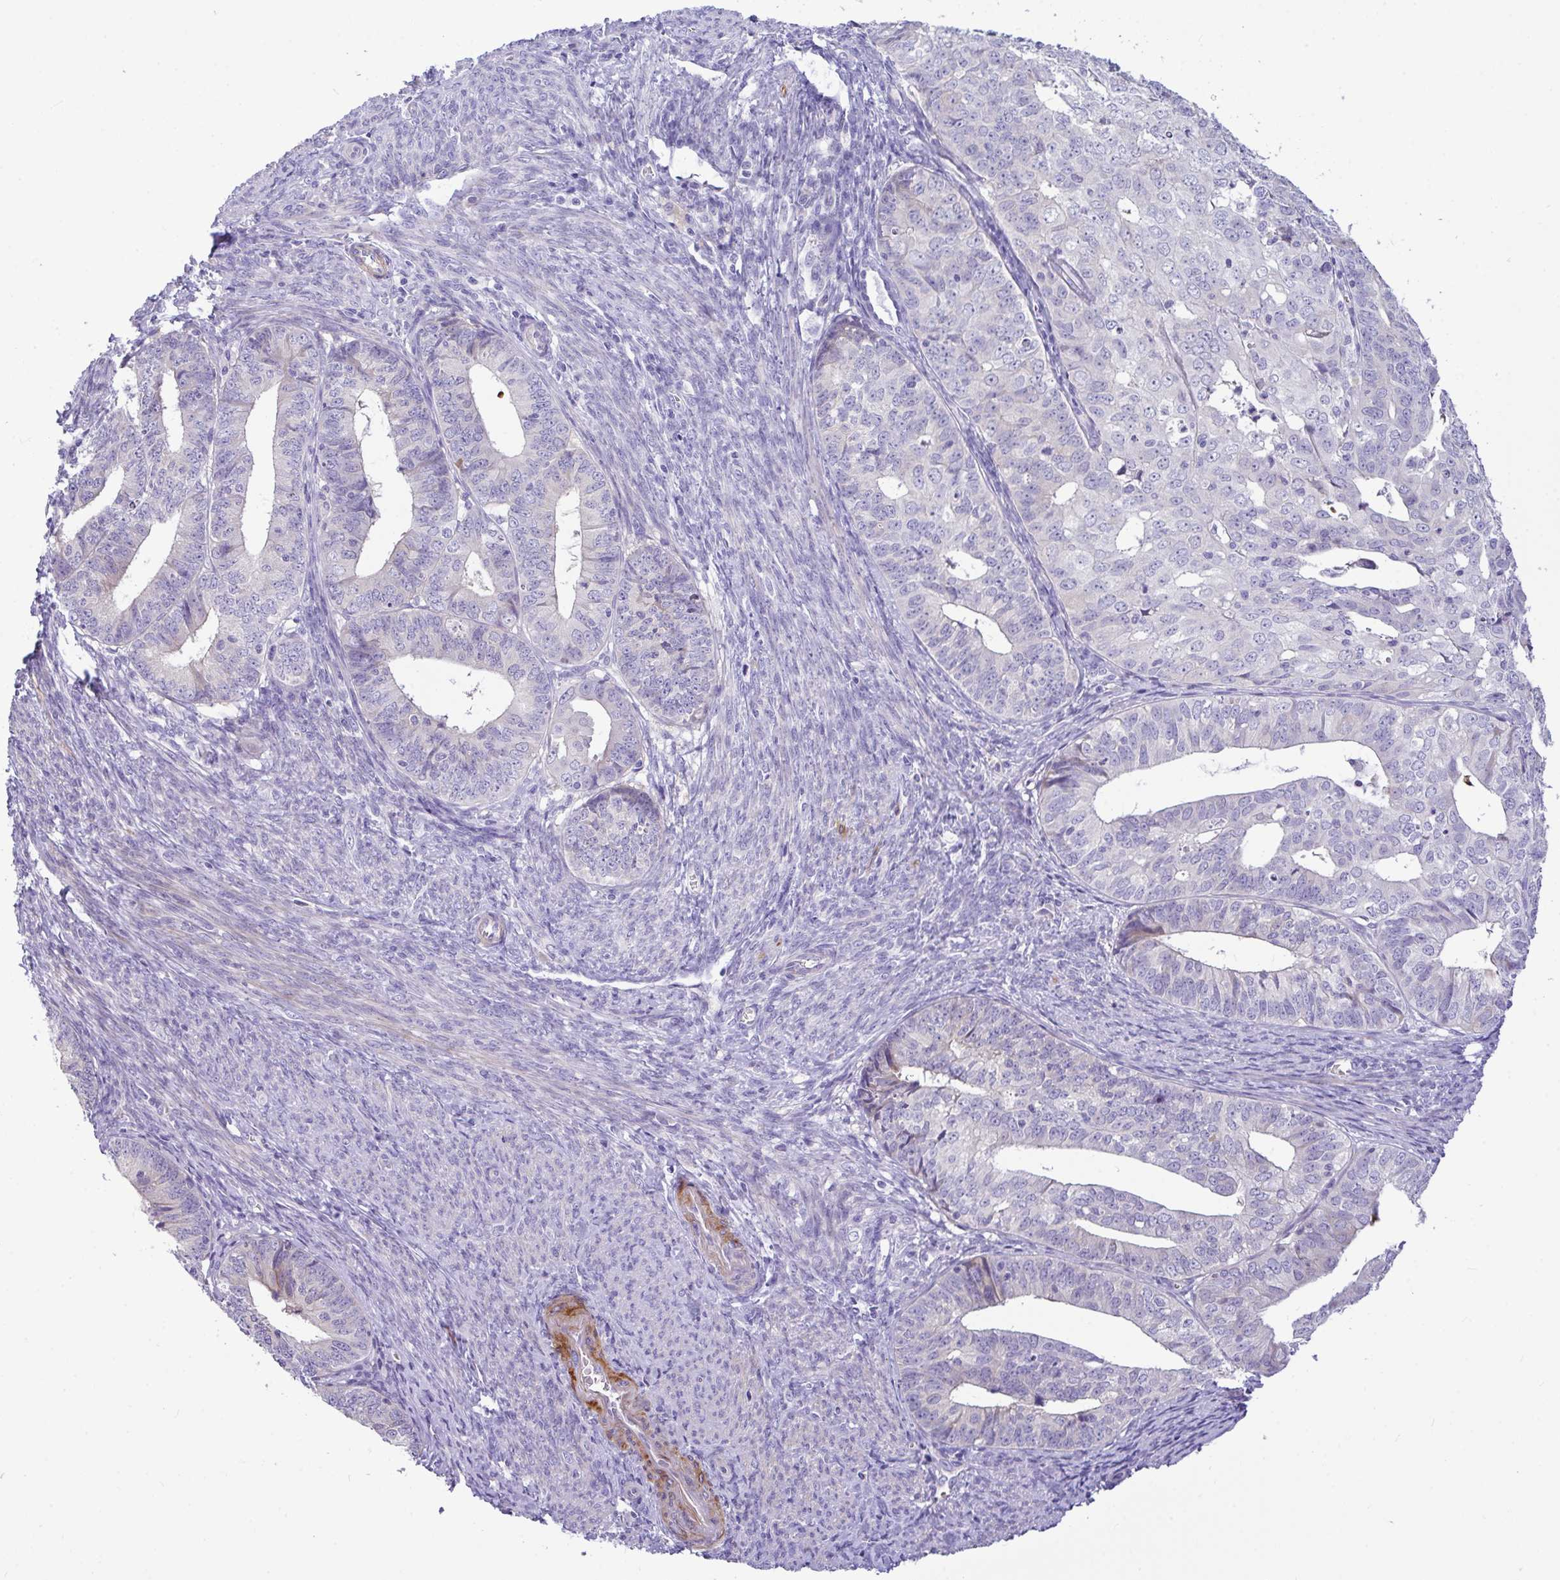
{"staining": {"intensity": "negative", "quantity": "none", "location": "none"}, "tissue": "endometrial cancer", "cell_type": "Tumor cells", "image_type": "cancer", "snomed": [{"axis": "morphology", "description": "Adenocarcinoma, NOS"}, {"axis": "topography", "description": "Endometrium"}], "caption": "Tumor cells show no significant protein expression in endometrial cancer.", "gene": "MOCS1", "patient": {"sex": "female", "age": 56}}